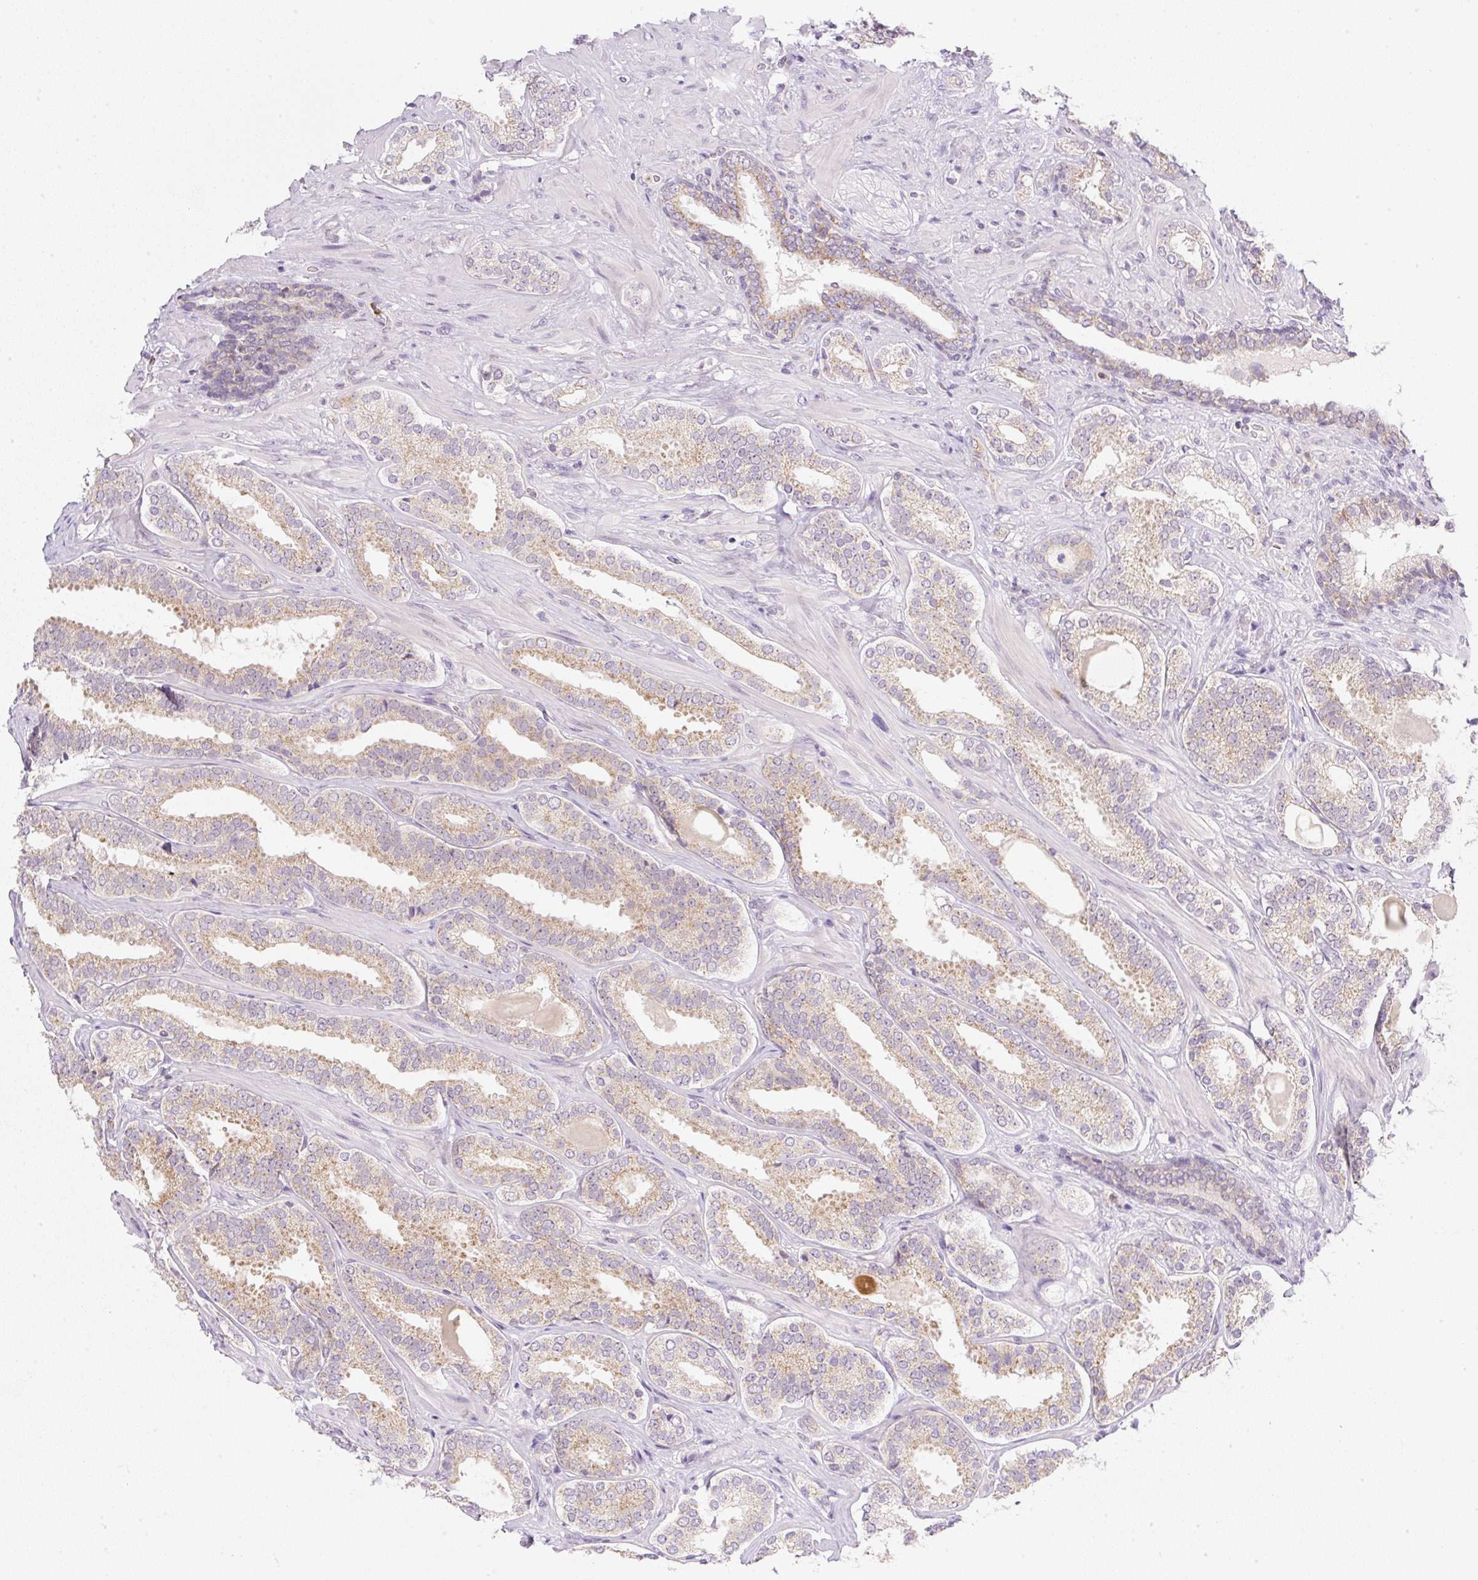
{"staining": {"intensity": "weak", "quantity": ">75%", "location": "cytoplasmic/membranous"}, "tissue": "prostate cancer", "cell_type": "Tumor cells", "image_type": "cancer", "snomed": [{"axis": "morphology", "description": "Adenocarcinoma, High grade"}, {"axis": "topography", "description": "Prostate"}], "caption": "Brown immunohistochemical staining in human prostate cancer (adenocarcinoma (high-grade)) shows weak cytoplasmic/membranous positivity in about >75% of tumor cells. Using DAB (3,3'-diaminobenzidine) (brown) and hematoxylin (blue) stains, captured at high magnification using brightfield microscopy.", "gene": "OMA1", "patient": {"sex": "male", "age": 65}}